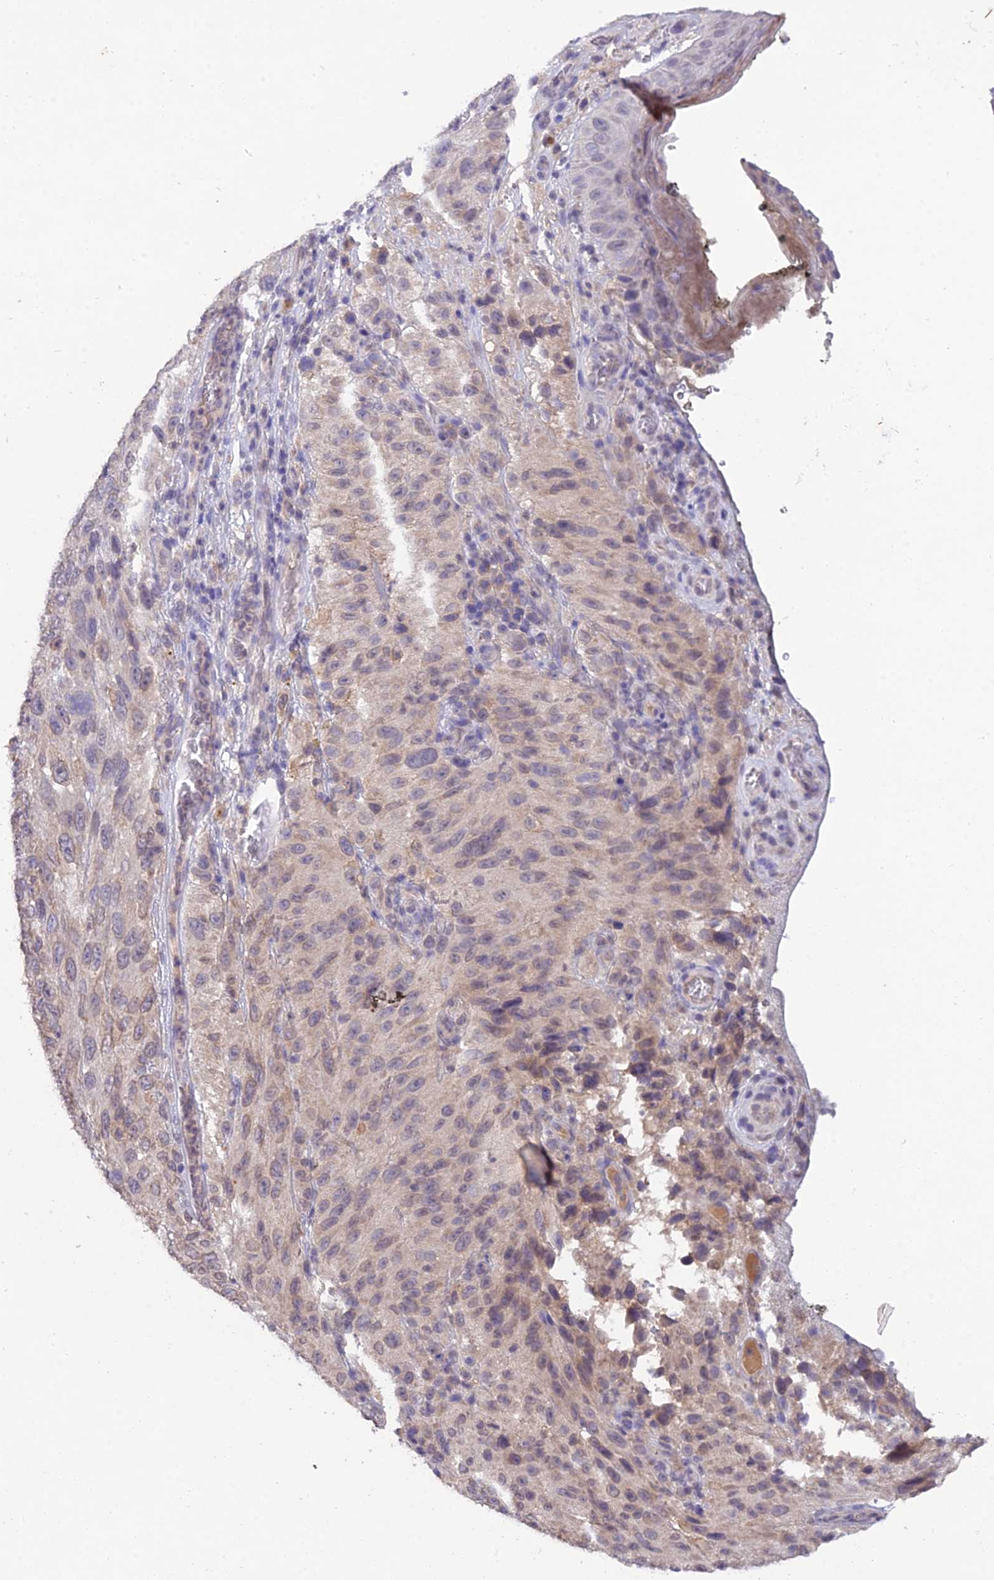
{"staining": {"intensity": "weak", "quantity": "<25%", "location": "nuclear"}, "tissue": "melanoma", "cell_type": "Tumor cells", "image_type": "cancer", "snomed": [{"axis": "morphology", "description": "Malignant melanoma, NOS"}, {"axis": "topography", "description": "Skin"}], "caption": "An image of malignant melanoma stained for a protein reveals no brown staining in tumor cells.", "gene": "PGK1", "patient": {"sex": "female", "age": 96}}